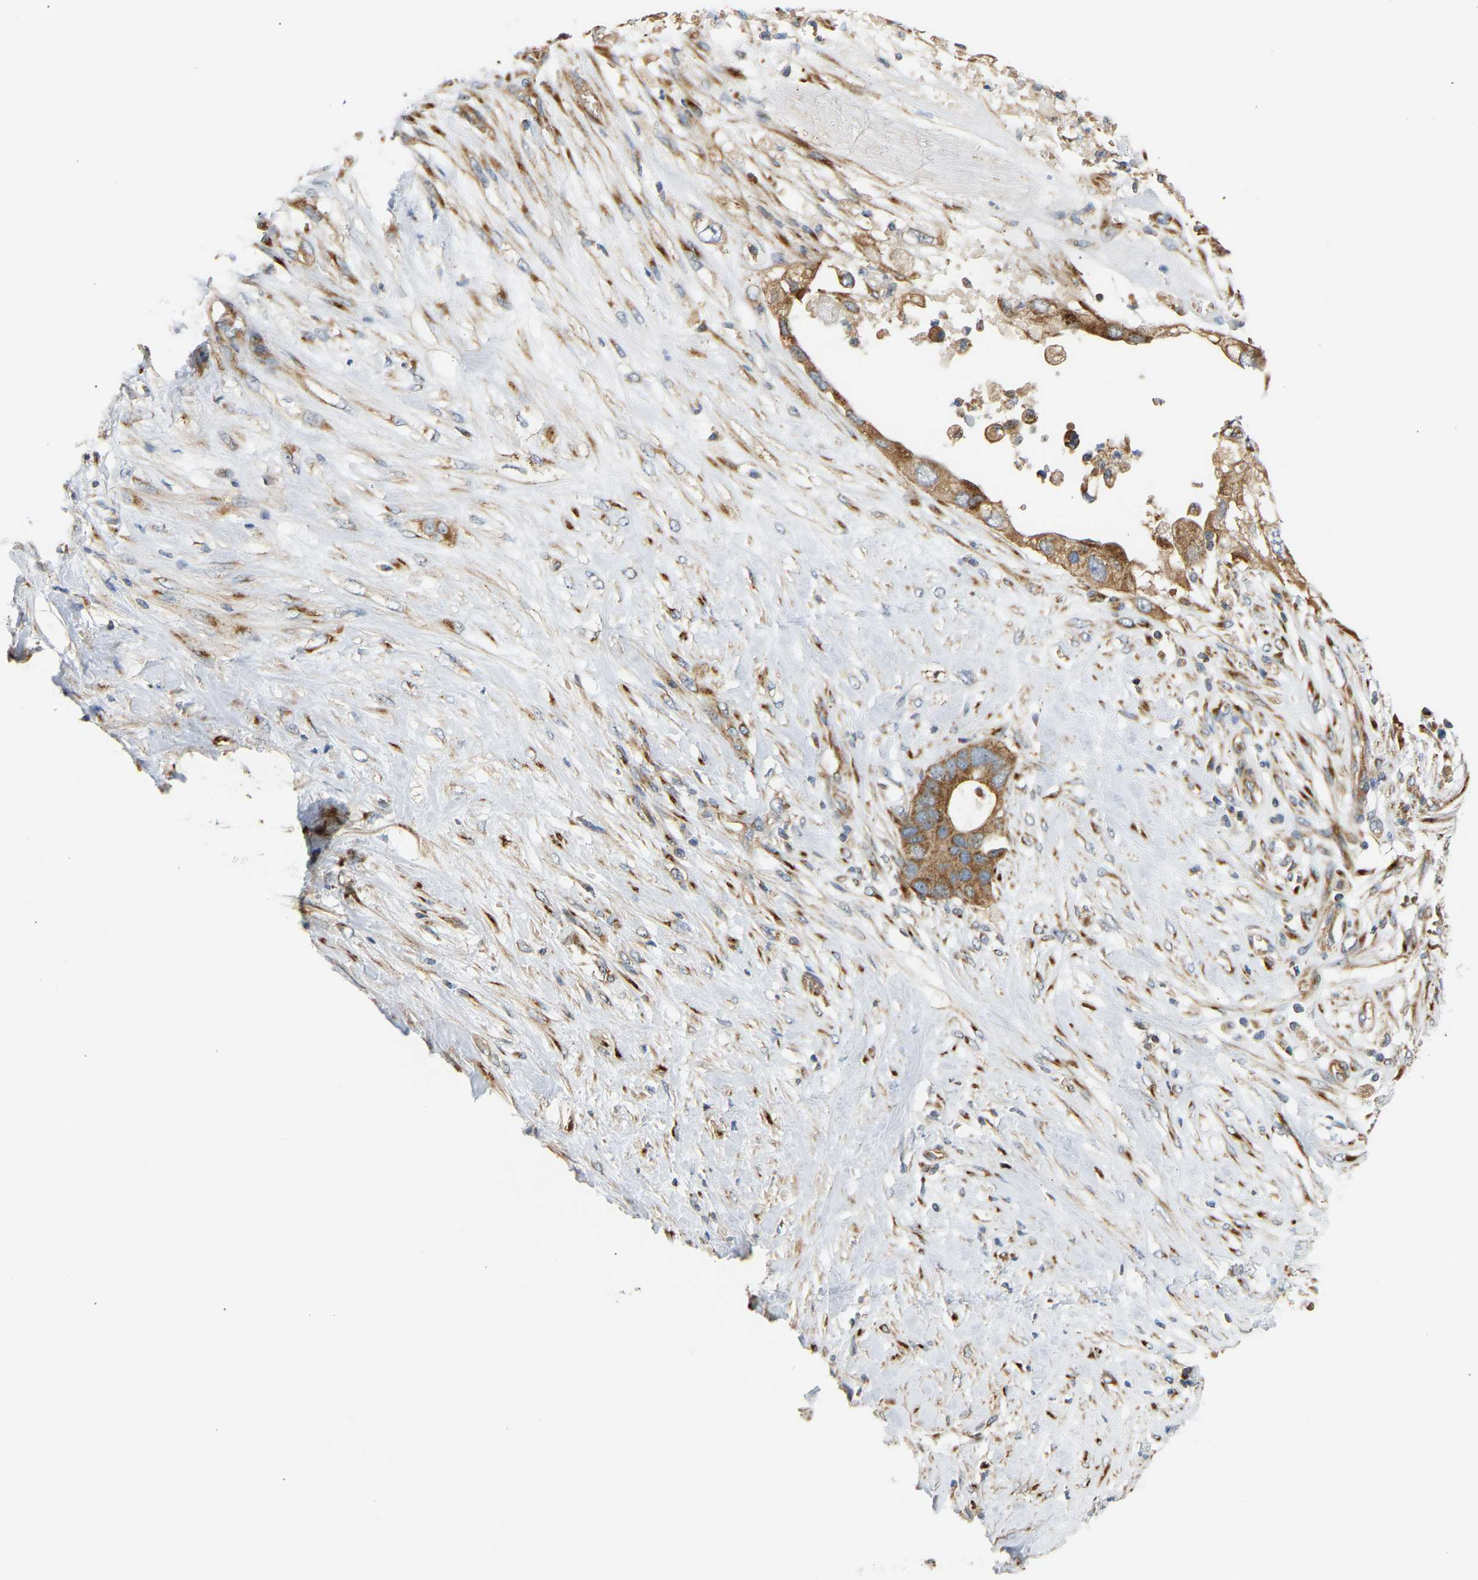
{"staining": {"intensity": "moderate", "quantity": ">75%", "location": "cytoplasmic/membranous"}, "tissue": "pancreatic cancer", "cell_type": "Tumor cells", "image_type": "cancer", "snomed": [{"axis": "morphology", "description": "Adenocarcinoma, NOS"}, {"axis": "topography", "description": "Pancreas"}], "caption": "About >75% of tumor cells in pancreatic cancer demonstrate moderate cytoplasmic/membranous protein expression as visualized by brown immunohistochemical staining.", "gene": "YIPF2", "patient": {"sex": "female", "age": 56}}